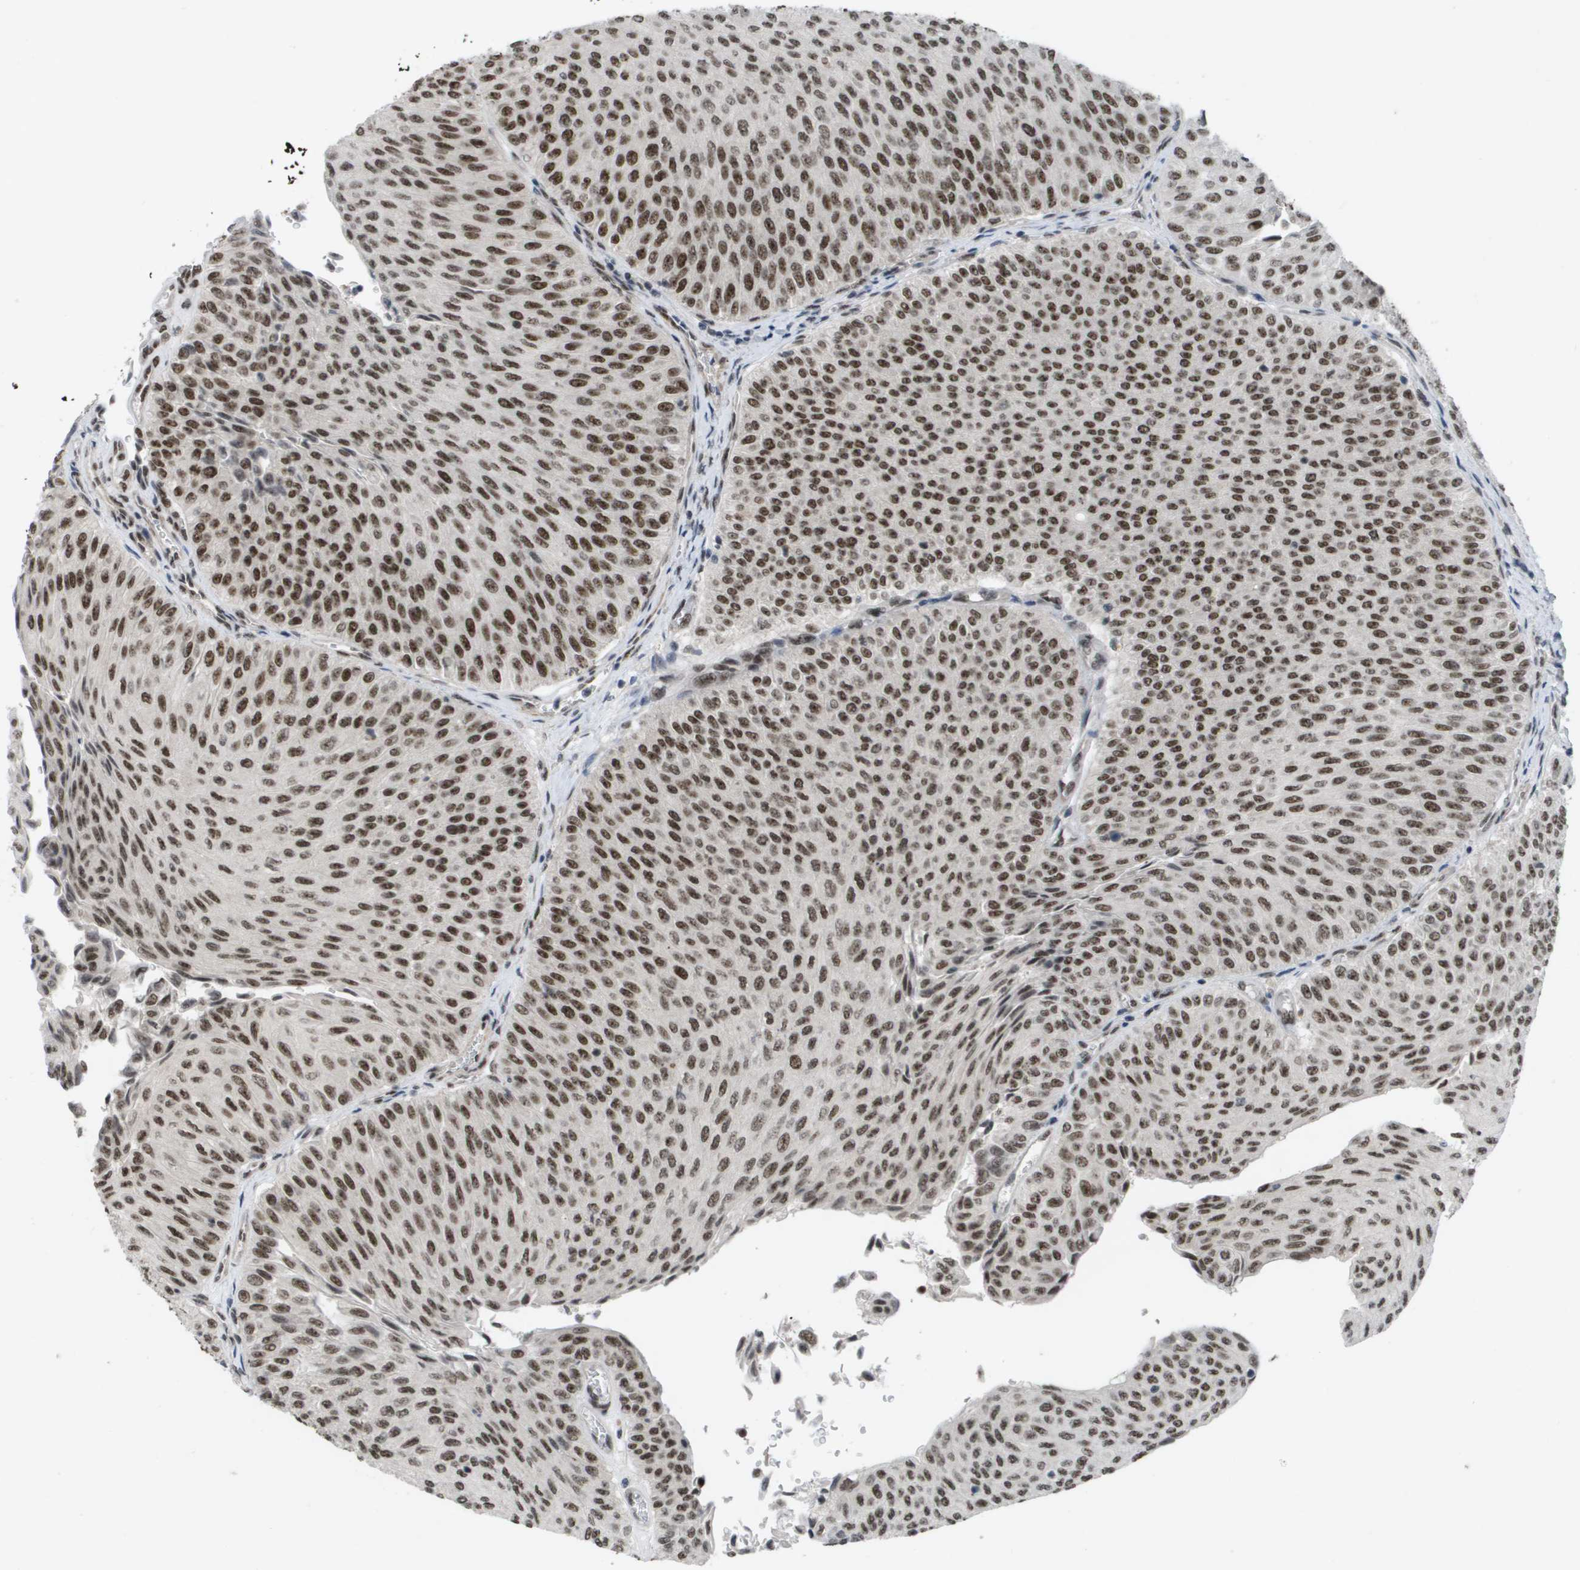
{"staining": {"intensity": "strong", "quantity": ">75%", "location": "nuclear"}, "tissue": "urothelial cancer", "cell_type": "Tumor cells", "image_type": "cancer", "snomed": [{"axis": "morphology", "description": "Urothelial carcinoma, Low grade"}, {"axis": "topography", "description": "Urinary bladder"}], "caption": "Strong nuclear positivity for a protein is identified in approximately >75% of tumor cells of low-grade urothelial carcinoma using immunohistochemistry.", "gene": "CDT1", "patient": {"sex": "male", "age": 78}}